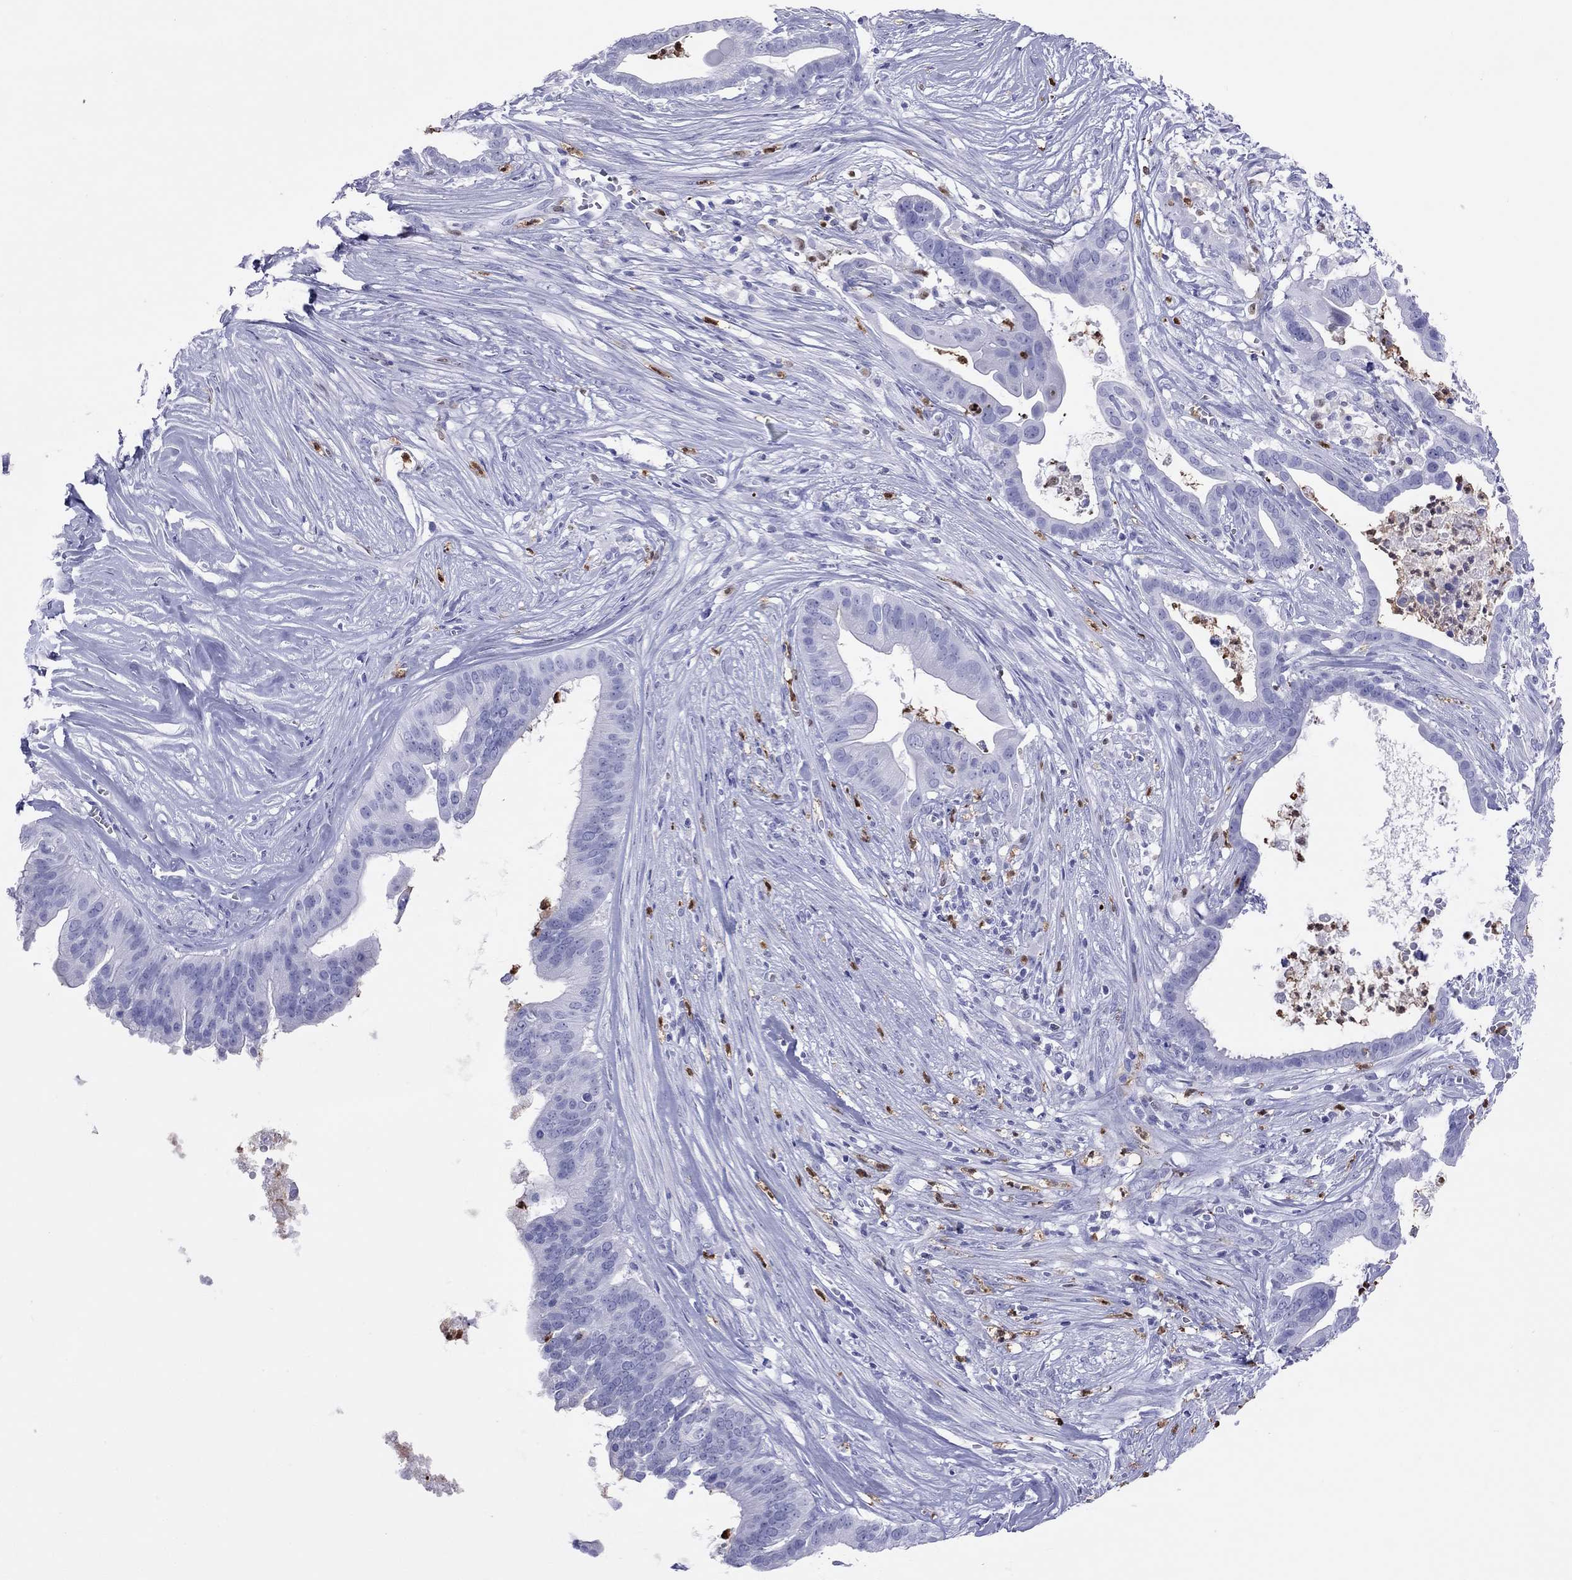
{"staining": {"intensity": "negative", "quantity": "none", "location": "none"}, "tissue": "pancreatic cancer", "cell_type": "Tumor cells", "image_type": "cancer", "snomed": [{"axis": "morphology", "description": "Adenocarcinoma, NOS"}, {"axis": "topography", "description": "Pancreas"}], "caption": "Immunohistochemistry photomicrograph of pancreatic adenocarcinoma stained for a protein (brown), which exhibits no staining in tumor cells.", "gene": "SLAMF1", "patient": {"sex": "male", "age": 61}}